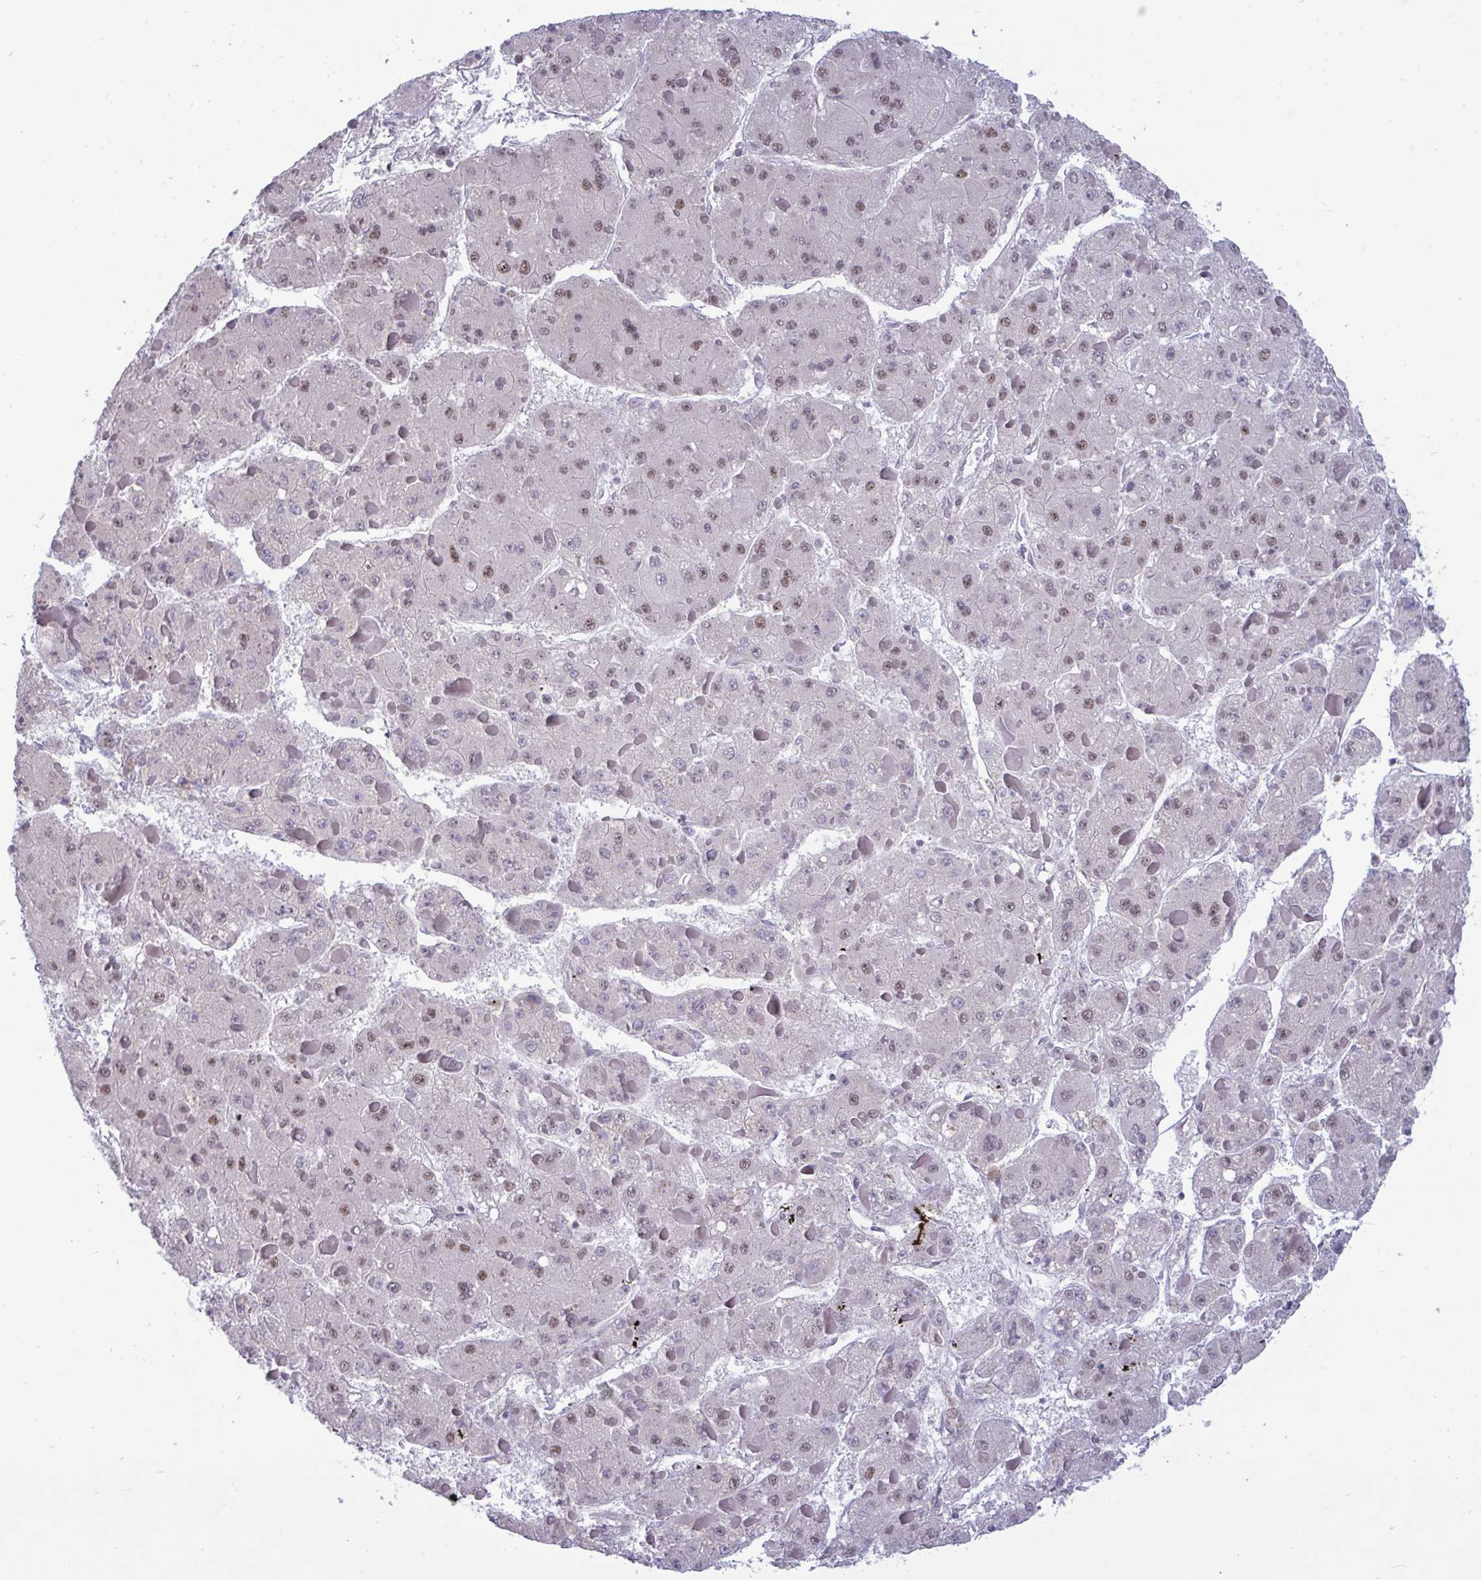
{"staining": {"intensity": "moderate", "quantity": "25%-75%", "location": "nuclear"}, "tissue": "liver cancer", "cell_type": "Tumor cells", "image_type": "cancer", "snomed": [{"axis": "morphology", "description": "Carcinoma, Hepatocellular, NOS"}, {"axis": "topography", "description": "Liver"}], "caption": "IHC (DAB) staining of human liver cancer (hepatocellular carcinoma) displays moderate nuclear protein expression in approximately 25%-75% of tumor cells.", "gene": "WBP11", "patient": {"sex": "female", "age": 73}}